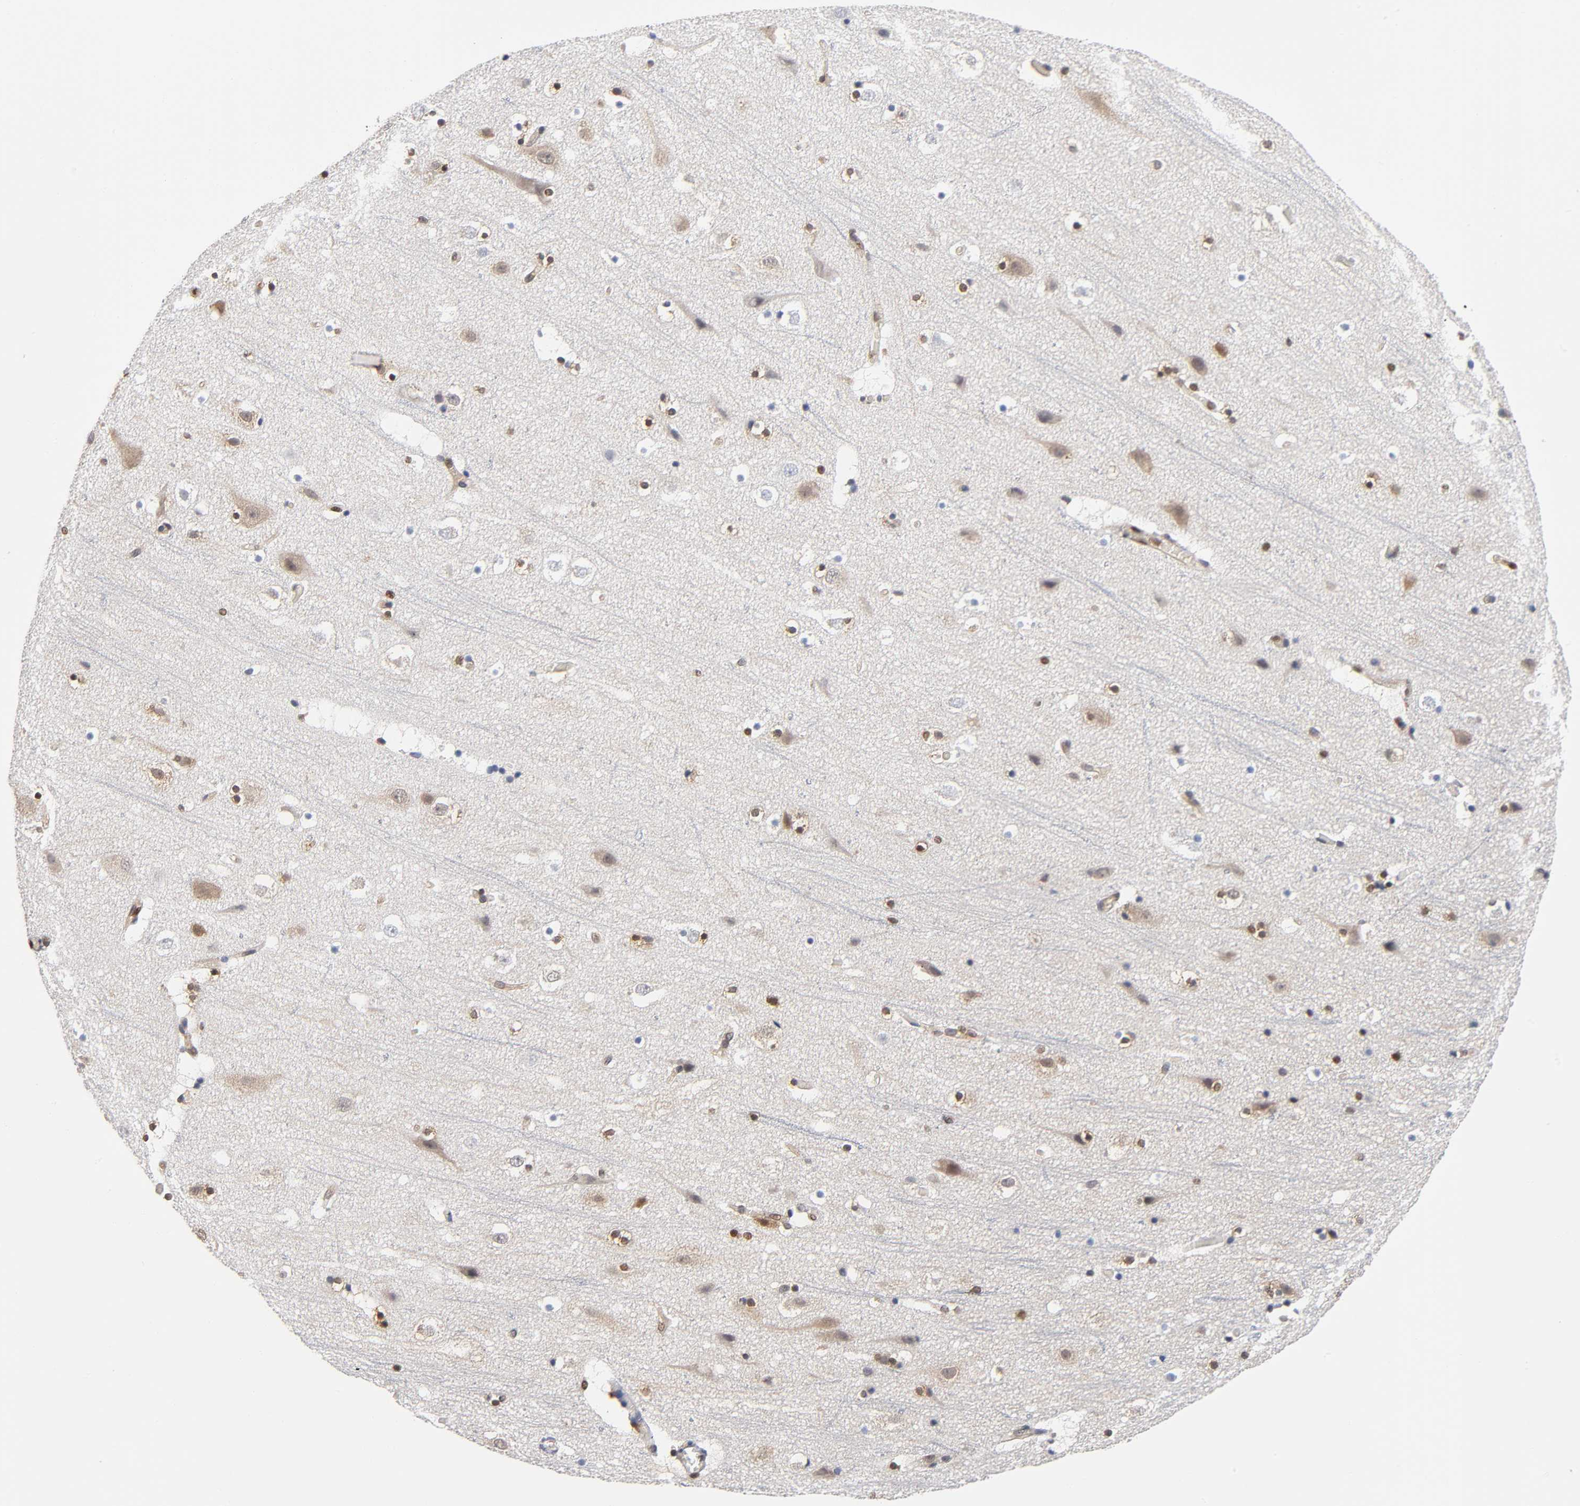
{"staining": {"intensity": "strong", "quantity": ">75%", "location": "nuclear"}, "tissue": "cerebral cortex", "cell_type": "Endothelial cells", "image_type": "normal", "snomed": [{"axis": "morphology", "description": "Normal tissue, NOS"}, {"axis": "topography", "description": "Cerebral cortex"}], "caption": "This histopathology image reveals IHC staining of benign human cerebral cortex, with high strong nuclear staining in approximately >75% of endothelial cells.", "gene": "ILKAP", "patient": {"sex": "male", "age": 45}}